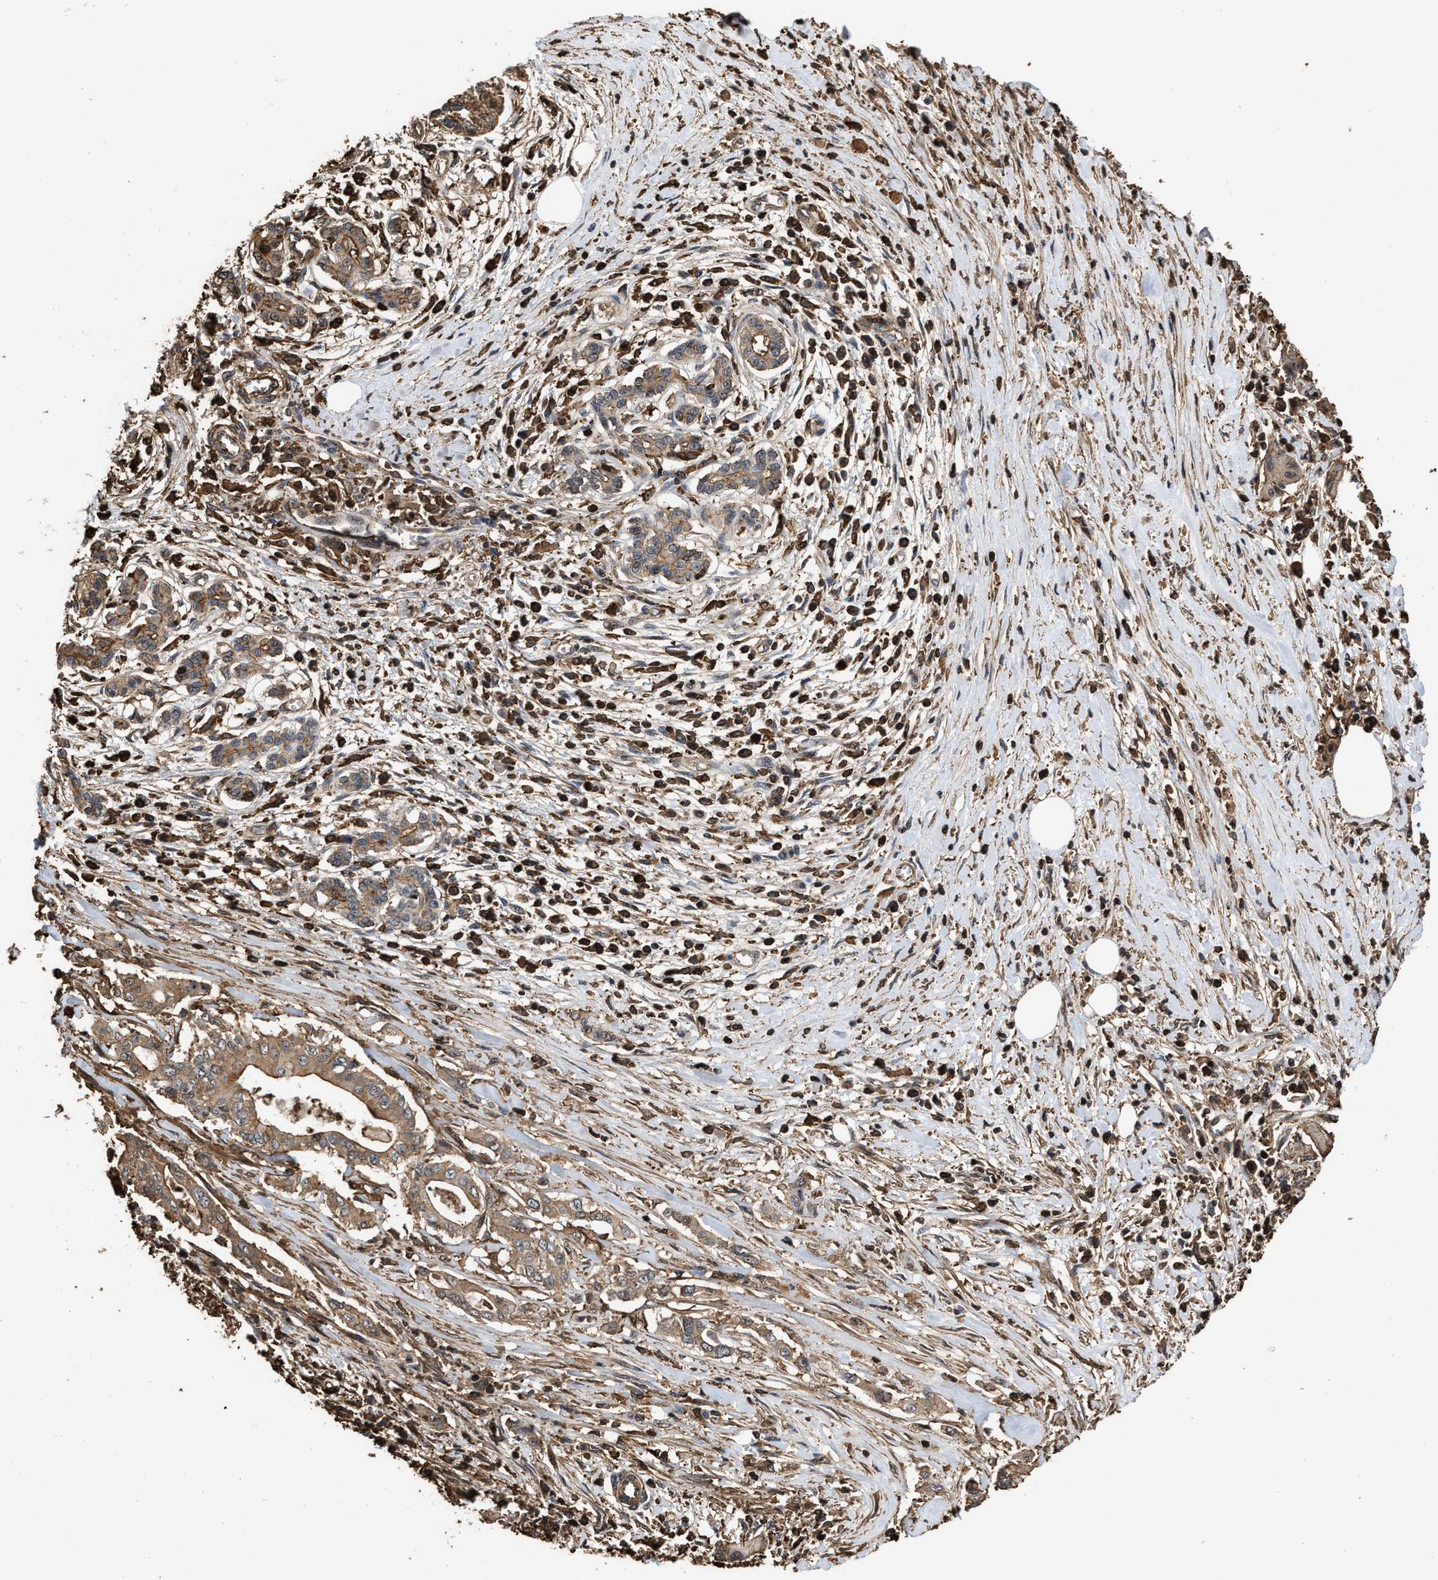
{"staining": {"intensity": "moderate", "quantity": ">75%", "location": "cytoplasmic/membranous"}, "tissue": "pancreatic cancer", "cell_type": "Tumor cells", "image_type": "cancer", "snomed": [{"axis": "morphology", "description": "Adenocarcinoma, NOS"}, {"axis": "topography", "description": "Pancreas"}], "caption": "Protein staining displays moderate cytoplasmic/membranous staining in about >75% of tumor cells in pancreatic cancer. (brown staining indicates protein expression, while blue staining denotes nuclei).", "gene": "KBTBD2", "patient": {"sex": "male", "age": 58}}